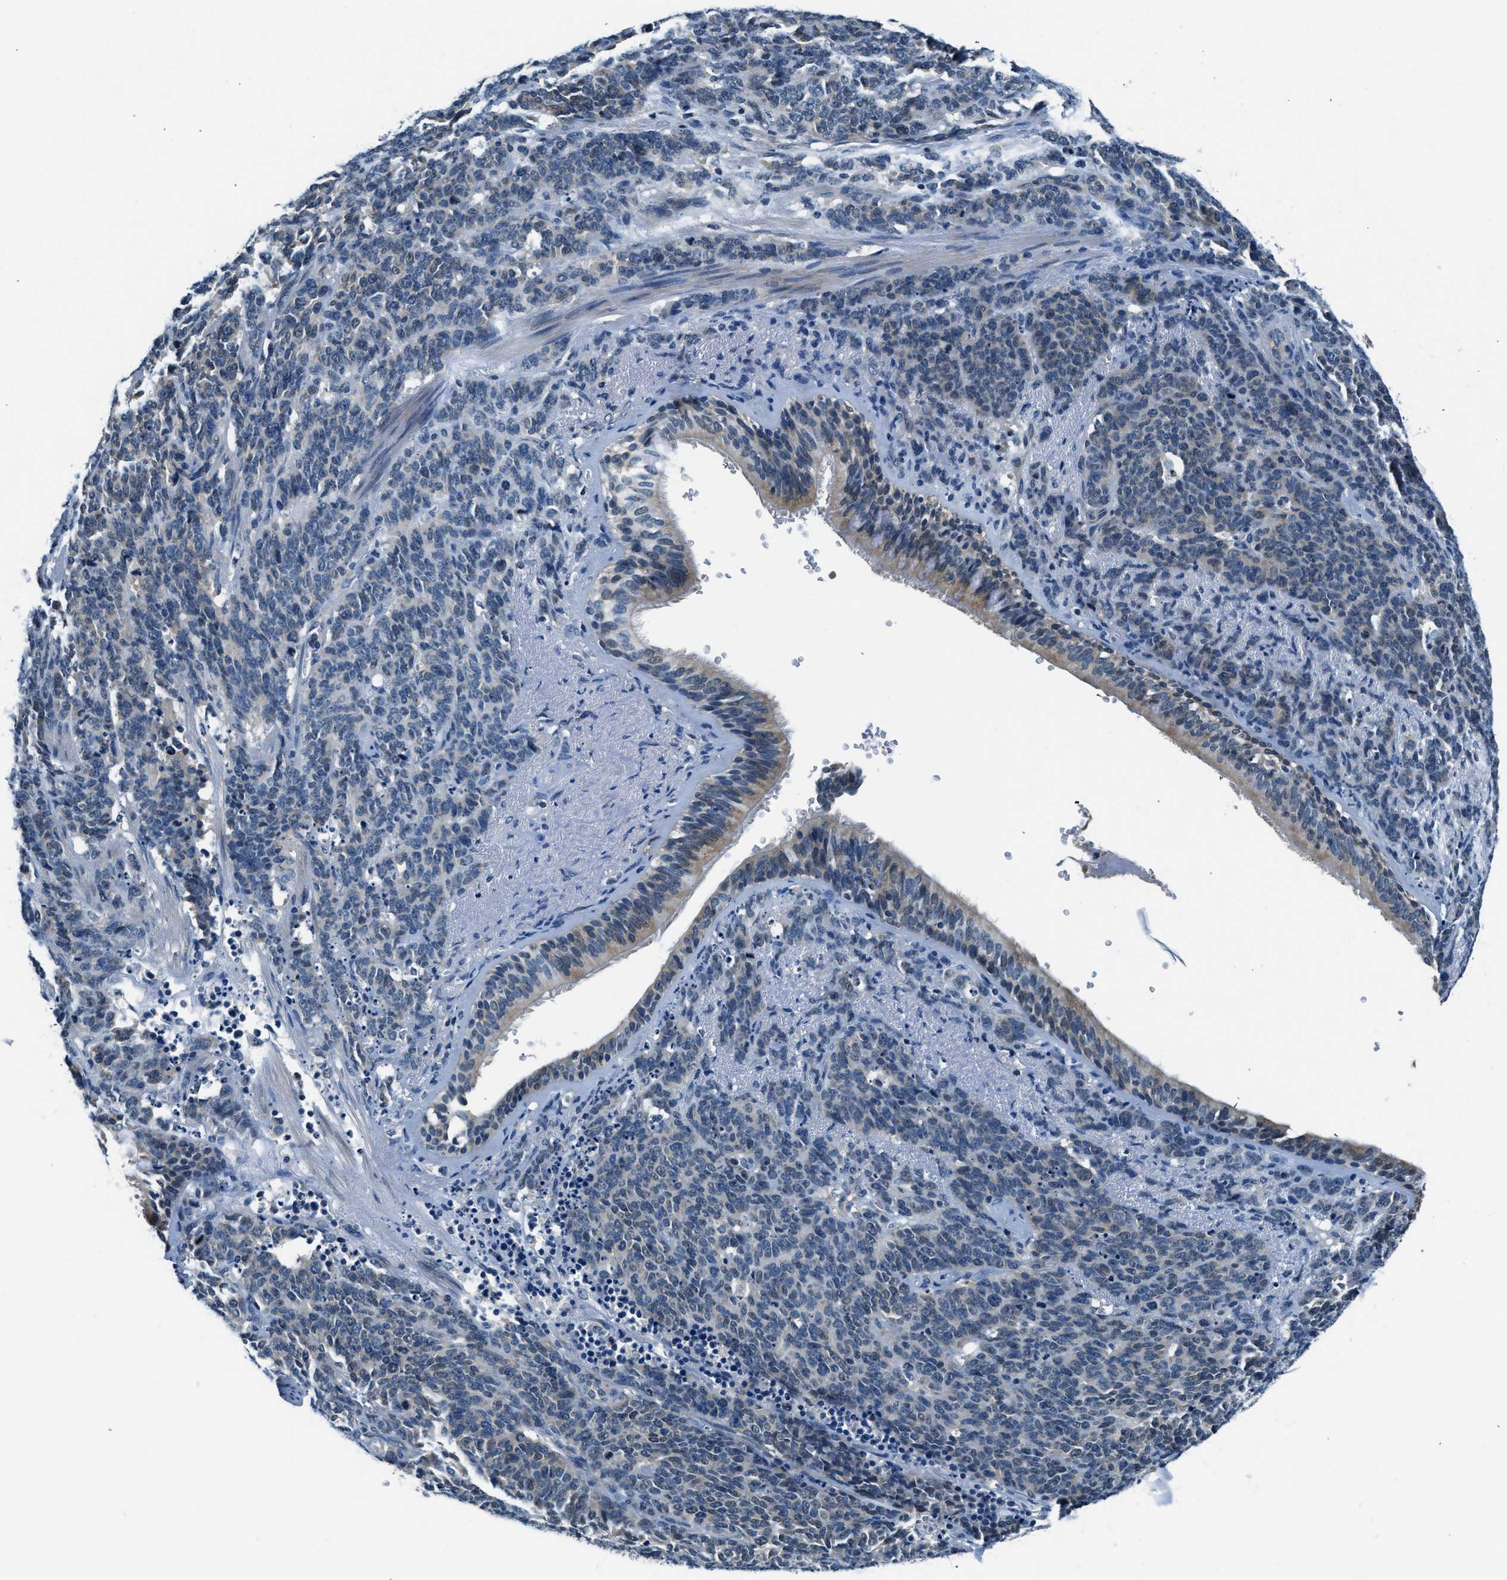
{"staining": {"intensity": "negative", "quantity": "none", "location": "none"}, "tissue": "lung cancer", "cell_type": "Tumor cells", "image_type": "cancer", "snomed": [{"axis": "morphology", "description": "Neoplasm, malignant, NOS"}, {"axis": "topography", "description": "Lung"}], "caption": "This is a photomicrograph of immunohistochemistry (IHC) staining of lung cancer, which shows no staining in tumor cells. (Stains: DAB IHC with hematoxylin counter stain, Microscopy: brightfield microscopy at high magnification).", "gene": "NME8", "patient": {"sex": "female", "age": 58}}